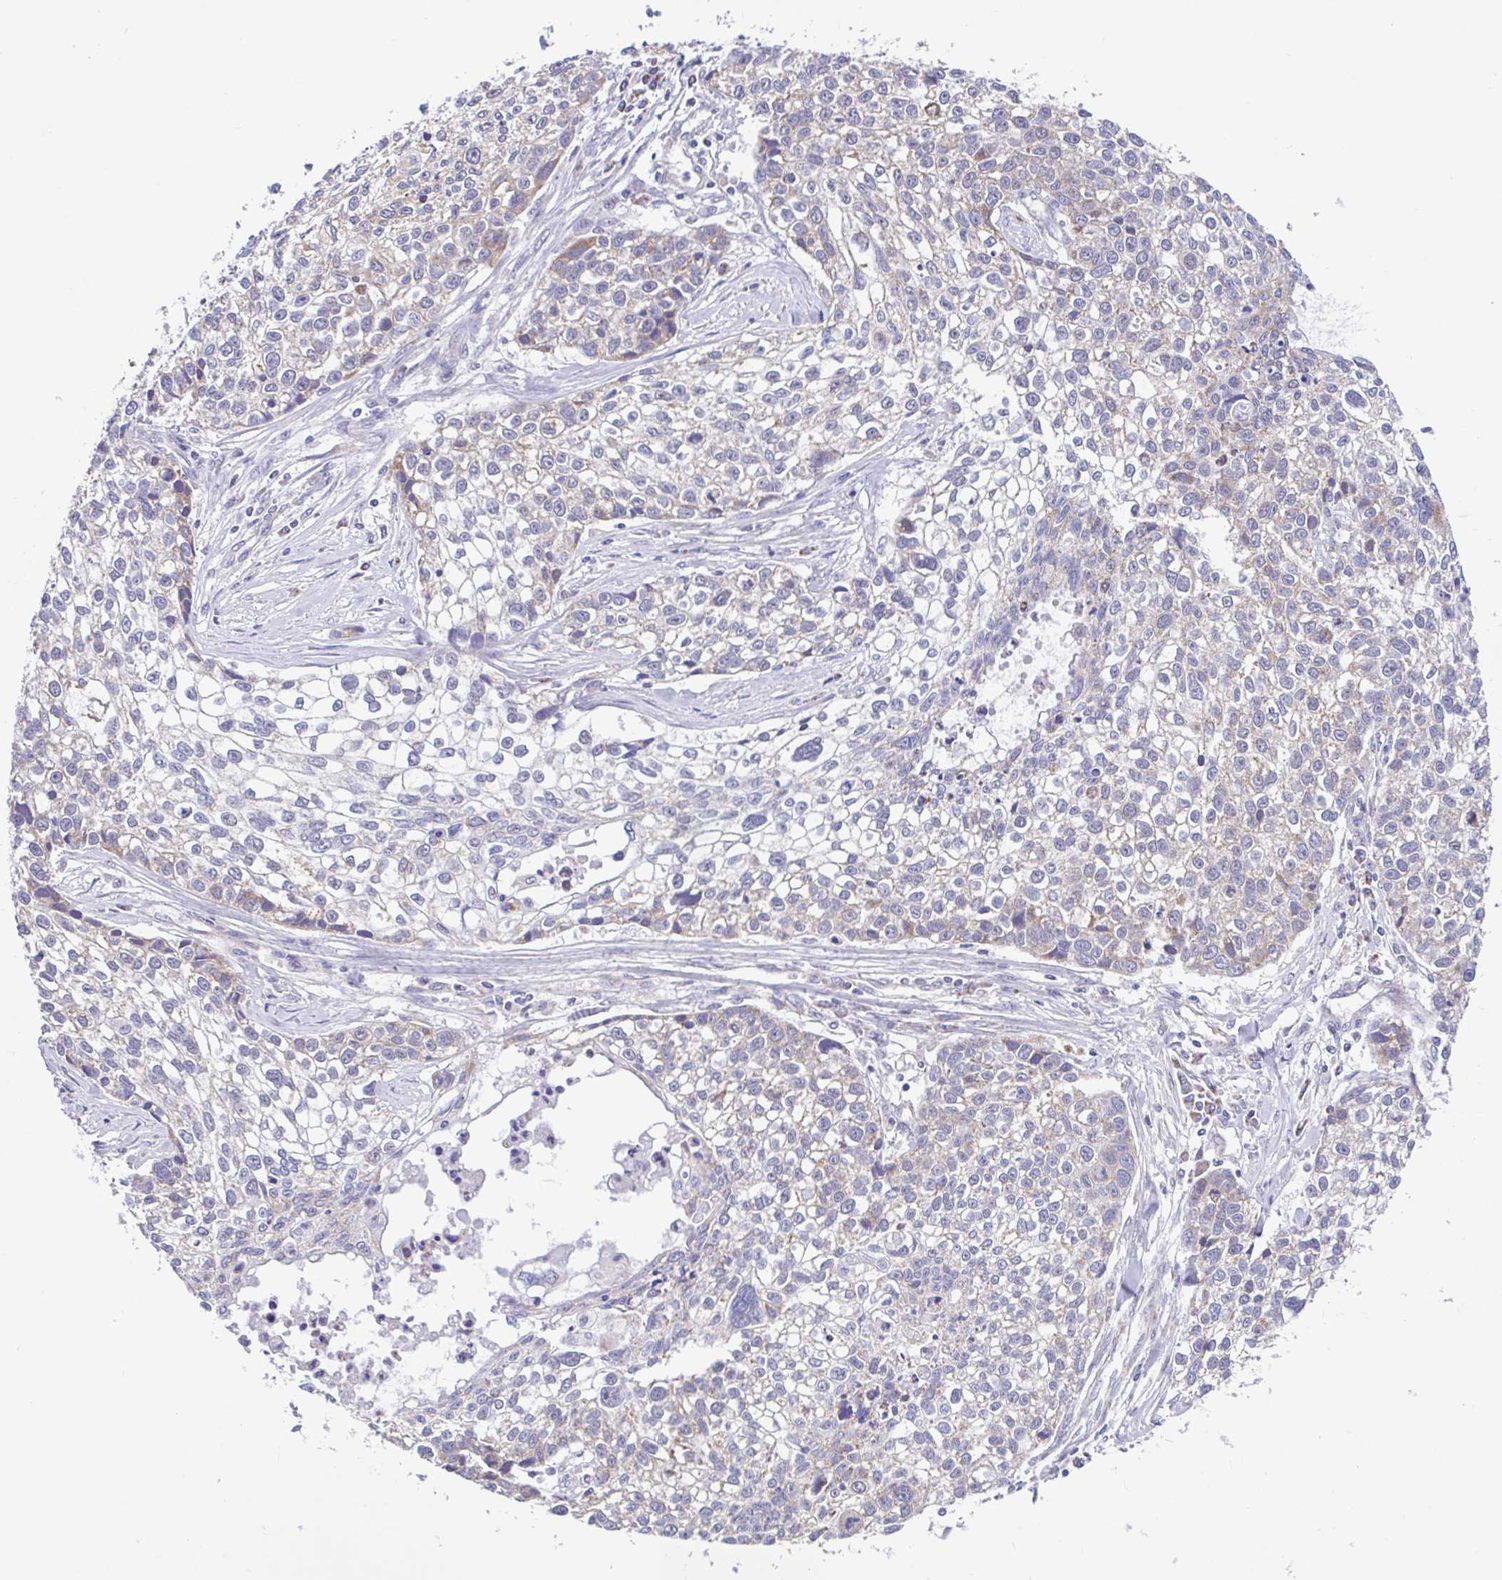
{"staining": {"intensity": "weak", "quantity": "25%-75%", "location": "cytoplasmic/membranous"}, "tissue": "lung cancer", "cell_type": "Tumor cells", "image_type": "cancer", "snomed": [{"axis": "morphology", "description": "Squamous cell carcinoma, NOS"}, {"axis": "topography", "description": "Lung"}], "caption": "Squamous cell carcinoma (lung) tissue reveals weak cytoplasmic/membranous expression in about 25%-75% of tumor cells (Brightfield microscopy of DAB IHC at high magnification).", "gene": "NDUFS2", "patient": {"sex": "male", "age": 74}}